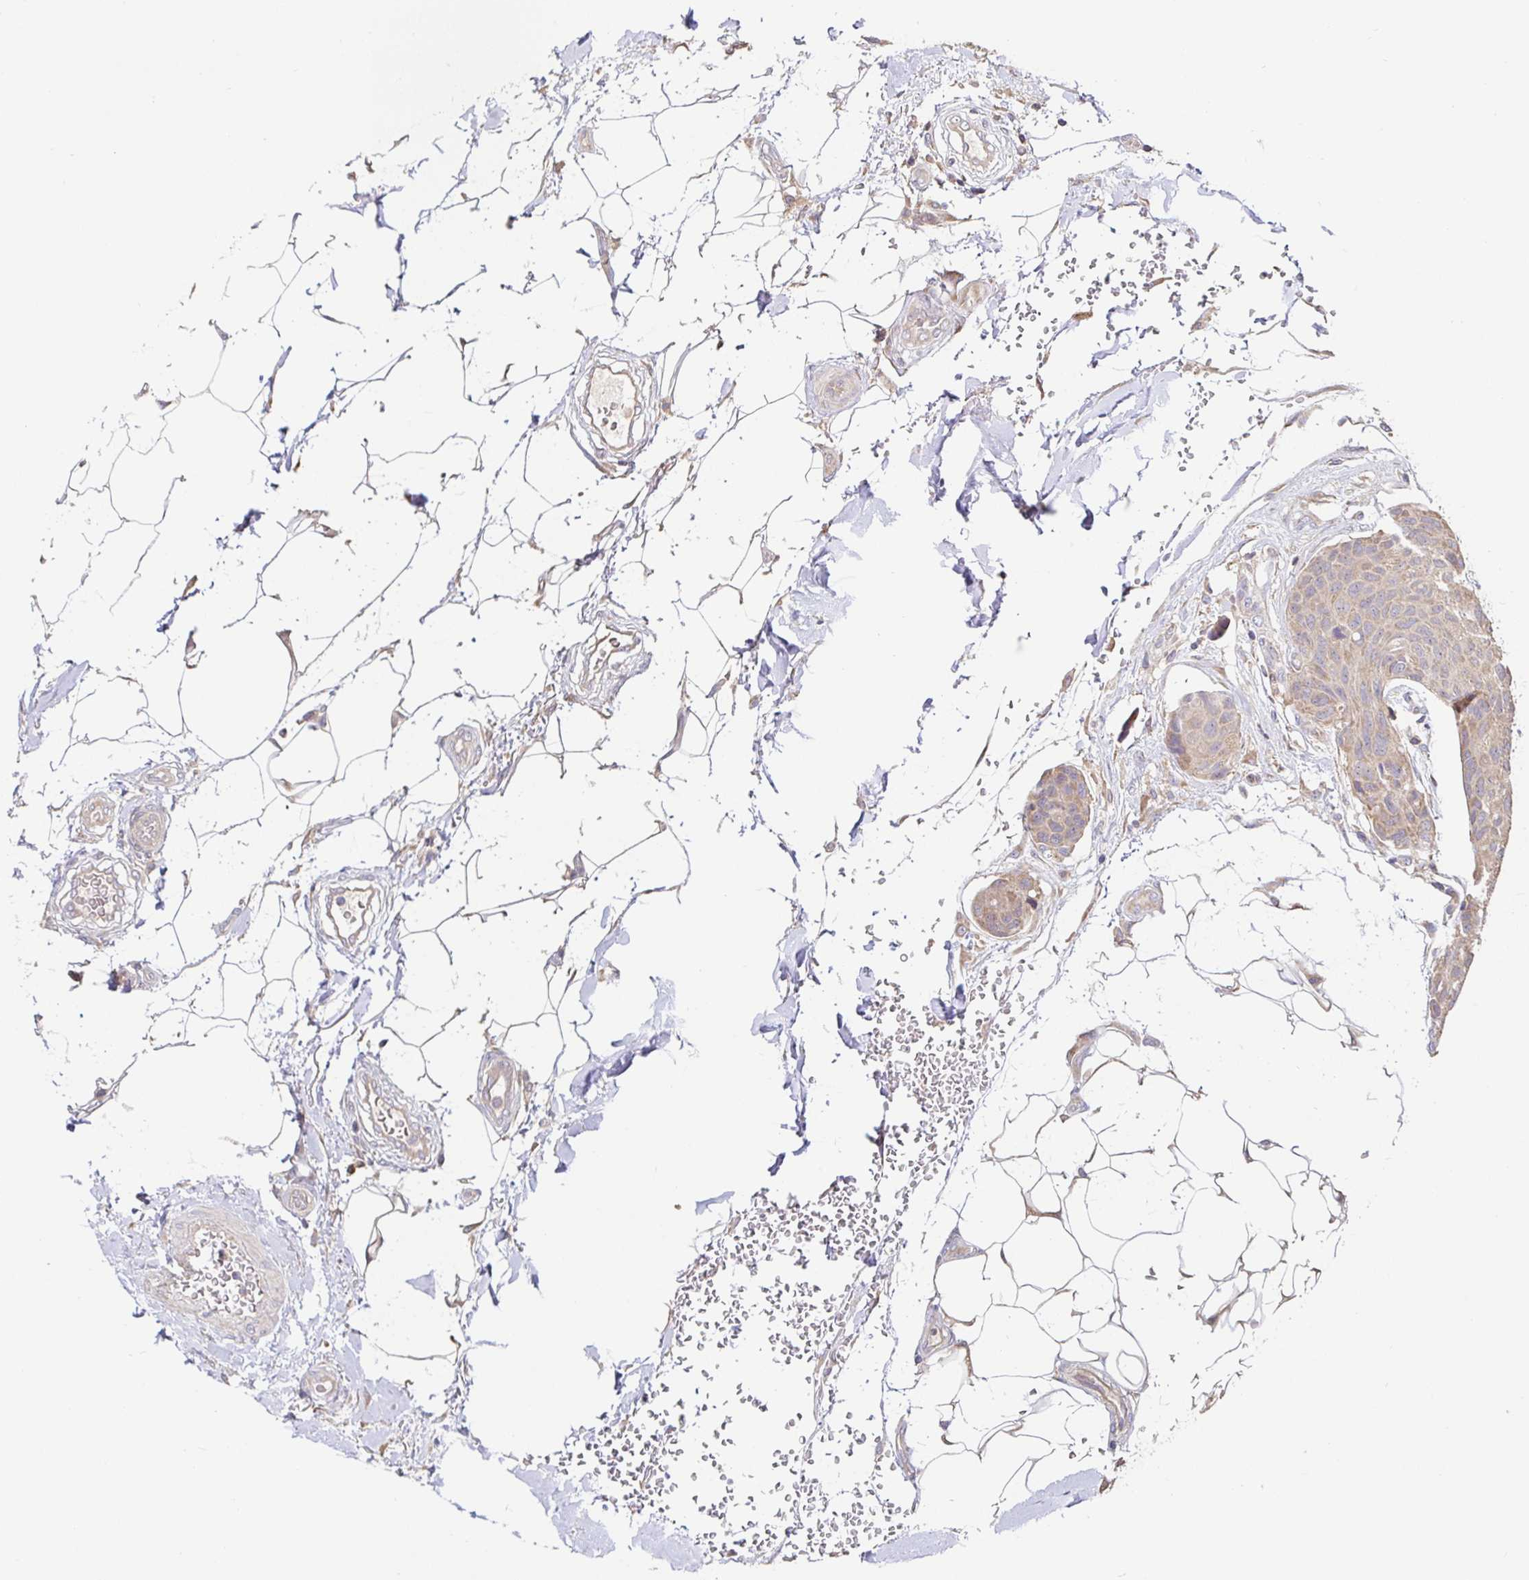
{"staining": {"intensity": "weak", "quantity": "25%-75%", "location": "cytoplasmic/membranous"}, "tissue": "breast cancer", "cell_type": "Tumor cells", "image_type": "cancer", "snomed": [{"axis": "morphology", "description": "Duct carcinoma"}, {"axis": "topography", "description": "Breast"}, {"axis": "topography", "description": "Lymph node"}], "caption": "Immunohistochemical staining of breast infiltrating ductal carcinoma shows weak cytoplasmic/membranous protein positivity in approximately 25%-75% of tumor cells.", "gene": "HAGH", "patient": {"sex": "female", "age": 80}}